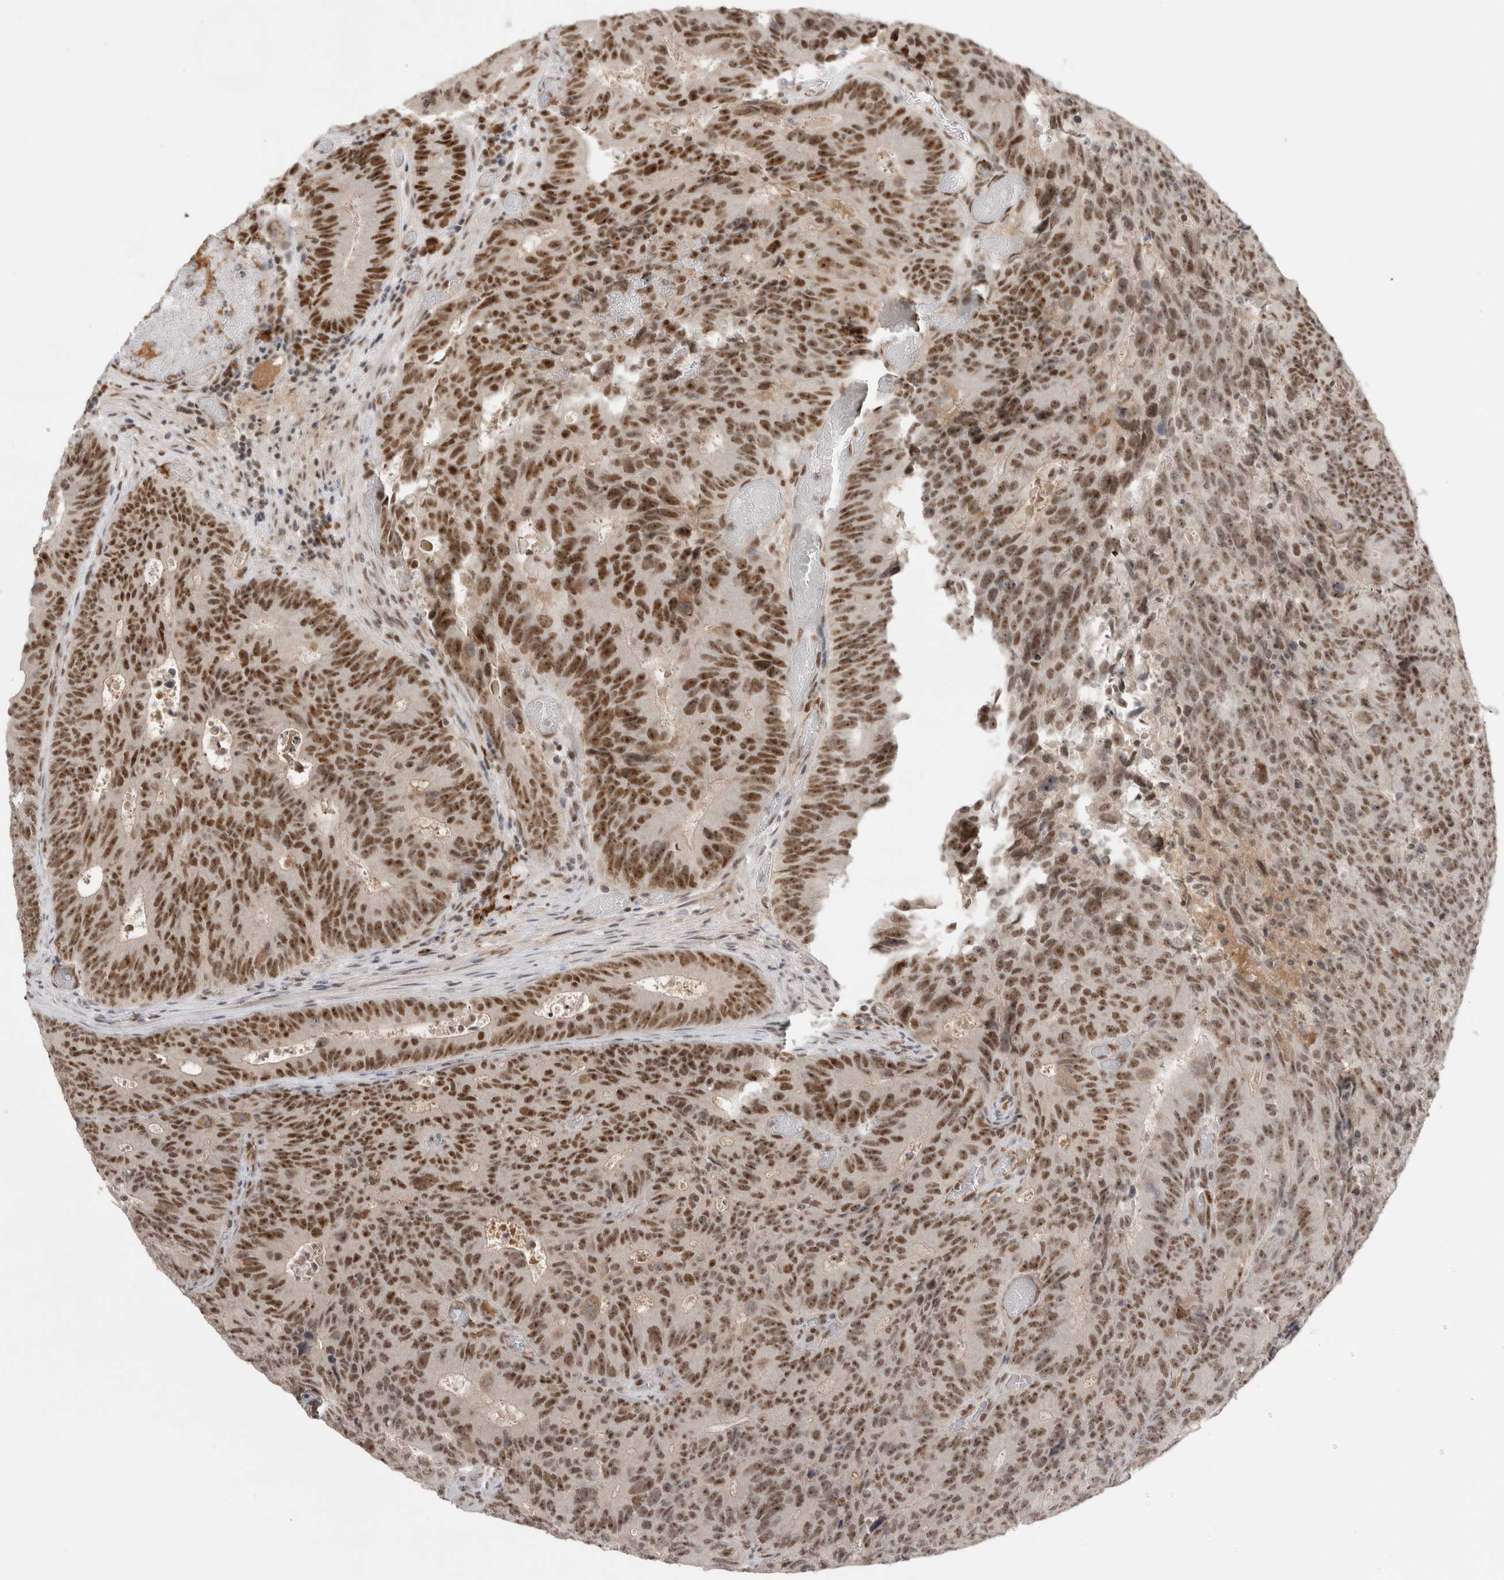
{"staining": {"intensity": "moderate", "quantity": ">75%", "location": "nuclear"}, "tissue": "colorectal cancer", "cell_type": "Tumor cells", "image_type": "cancer", "snomed": [{"axis": "morphology", "description": "Adenocarcinoma, NOS"}, {"axis": "topography", "description": "Colon"}], "caption": "A brown stain labels moderate nuclear expression of a protein in human adenocarcinoma (colorectal) tumor cells. The protein of interest is stained brown, and the nuclei are stained in blue (DAB IHC with brightfield microscopy, high magnification).", "gene": "ZNF24", "patient": {"sex": "male", "age": 87}}